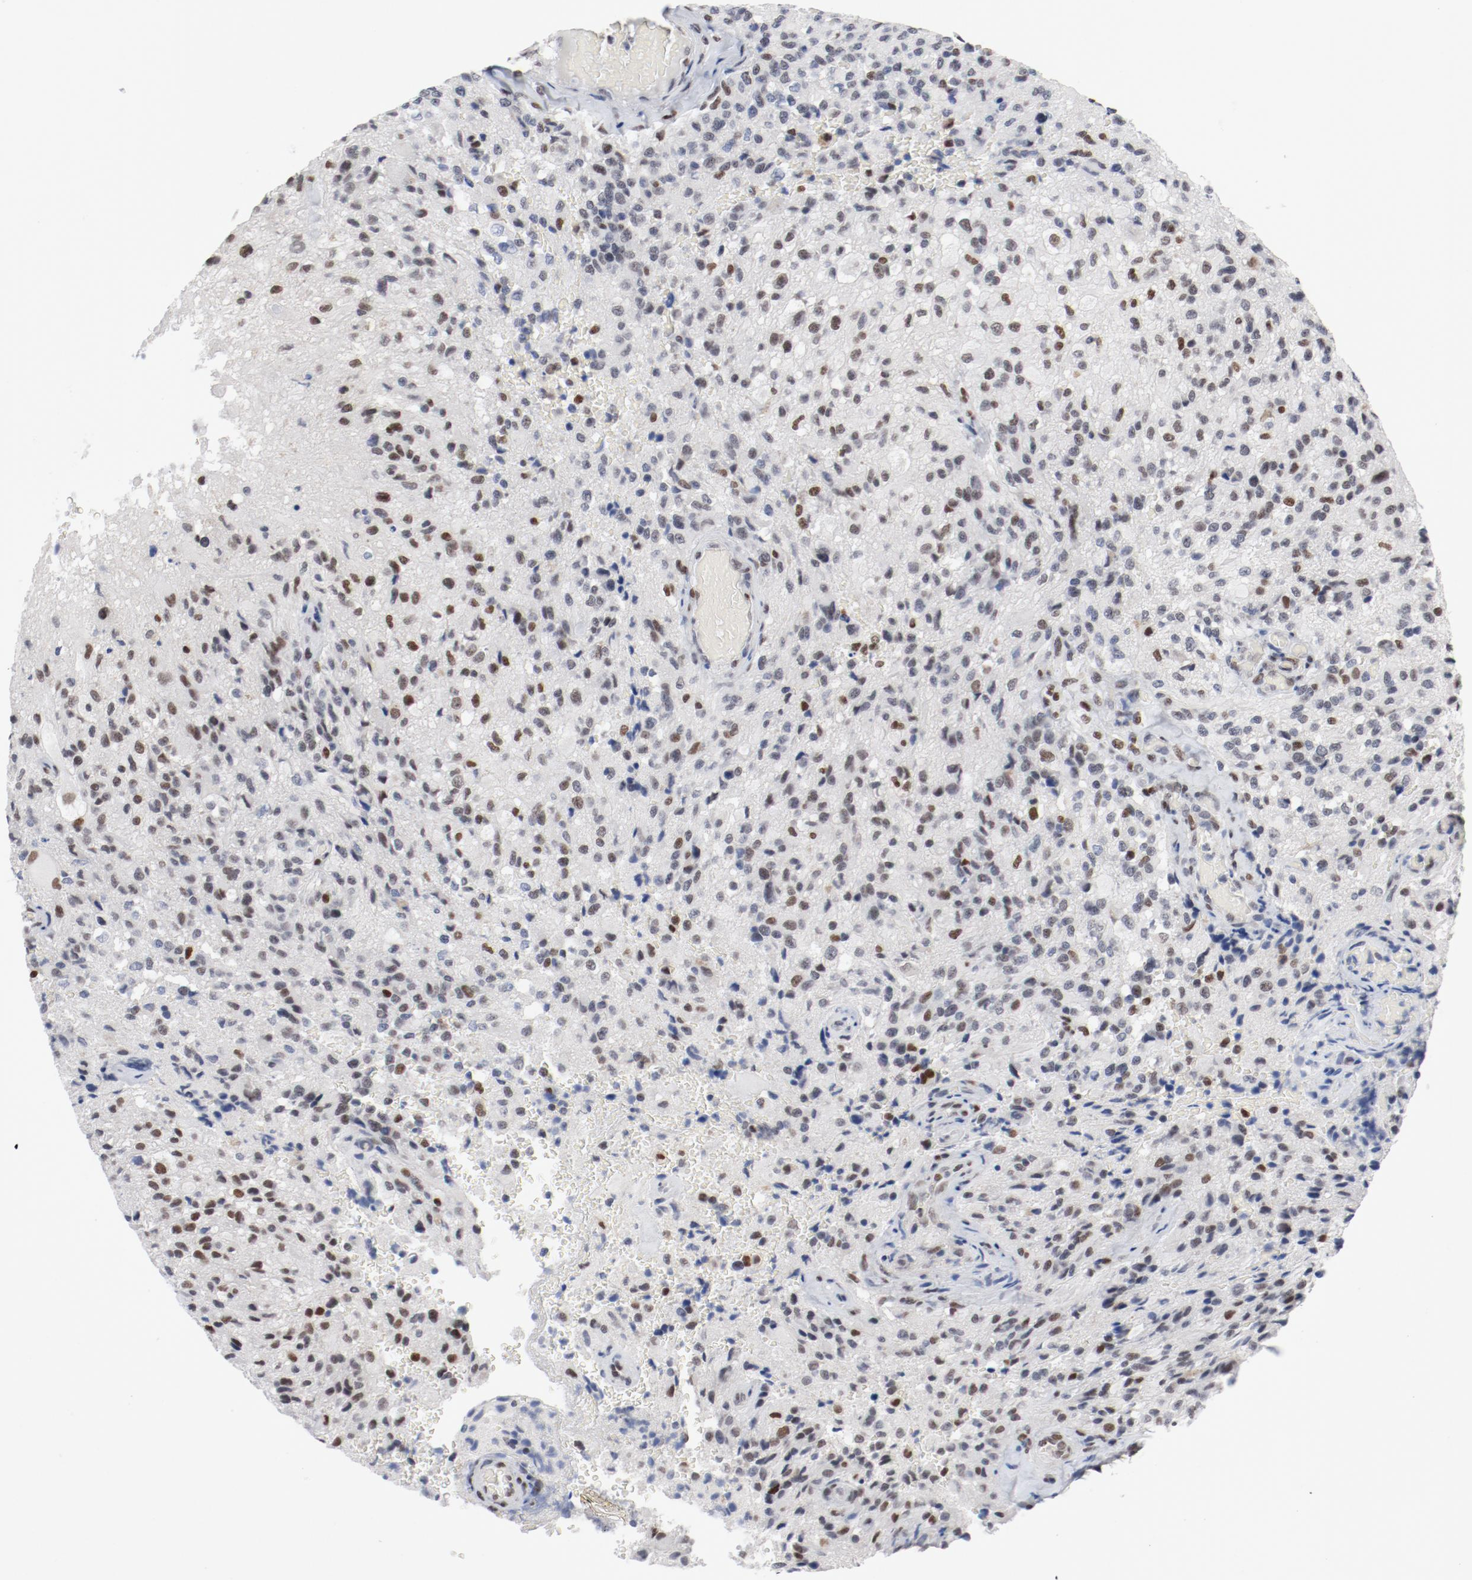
{"staining": {"intensity": "strong", "quantity": "25%-75%", "location": "nuclear"}, "tissue": "glioma", "cell_type": "Tumor cells", "image_type": "cancer", "snomed": [{"axis": "morphology", "description": "Normal tissue, NOS"}, {"axis": "morphology", "description": "Glioma, malignant, High grade"}, {"axis": "topography", "description": "Cerebral cortex"}], "caption": "Immunohistochemical staining of human malignant glioma (high-grade) demonstrates high levels of strong nuclear protein positivity in approximately 25%-75% of tumor cells.", "gene": "ARNT", "patient": {"sex": "male", "age": 56}}